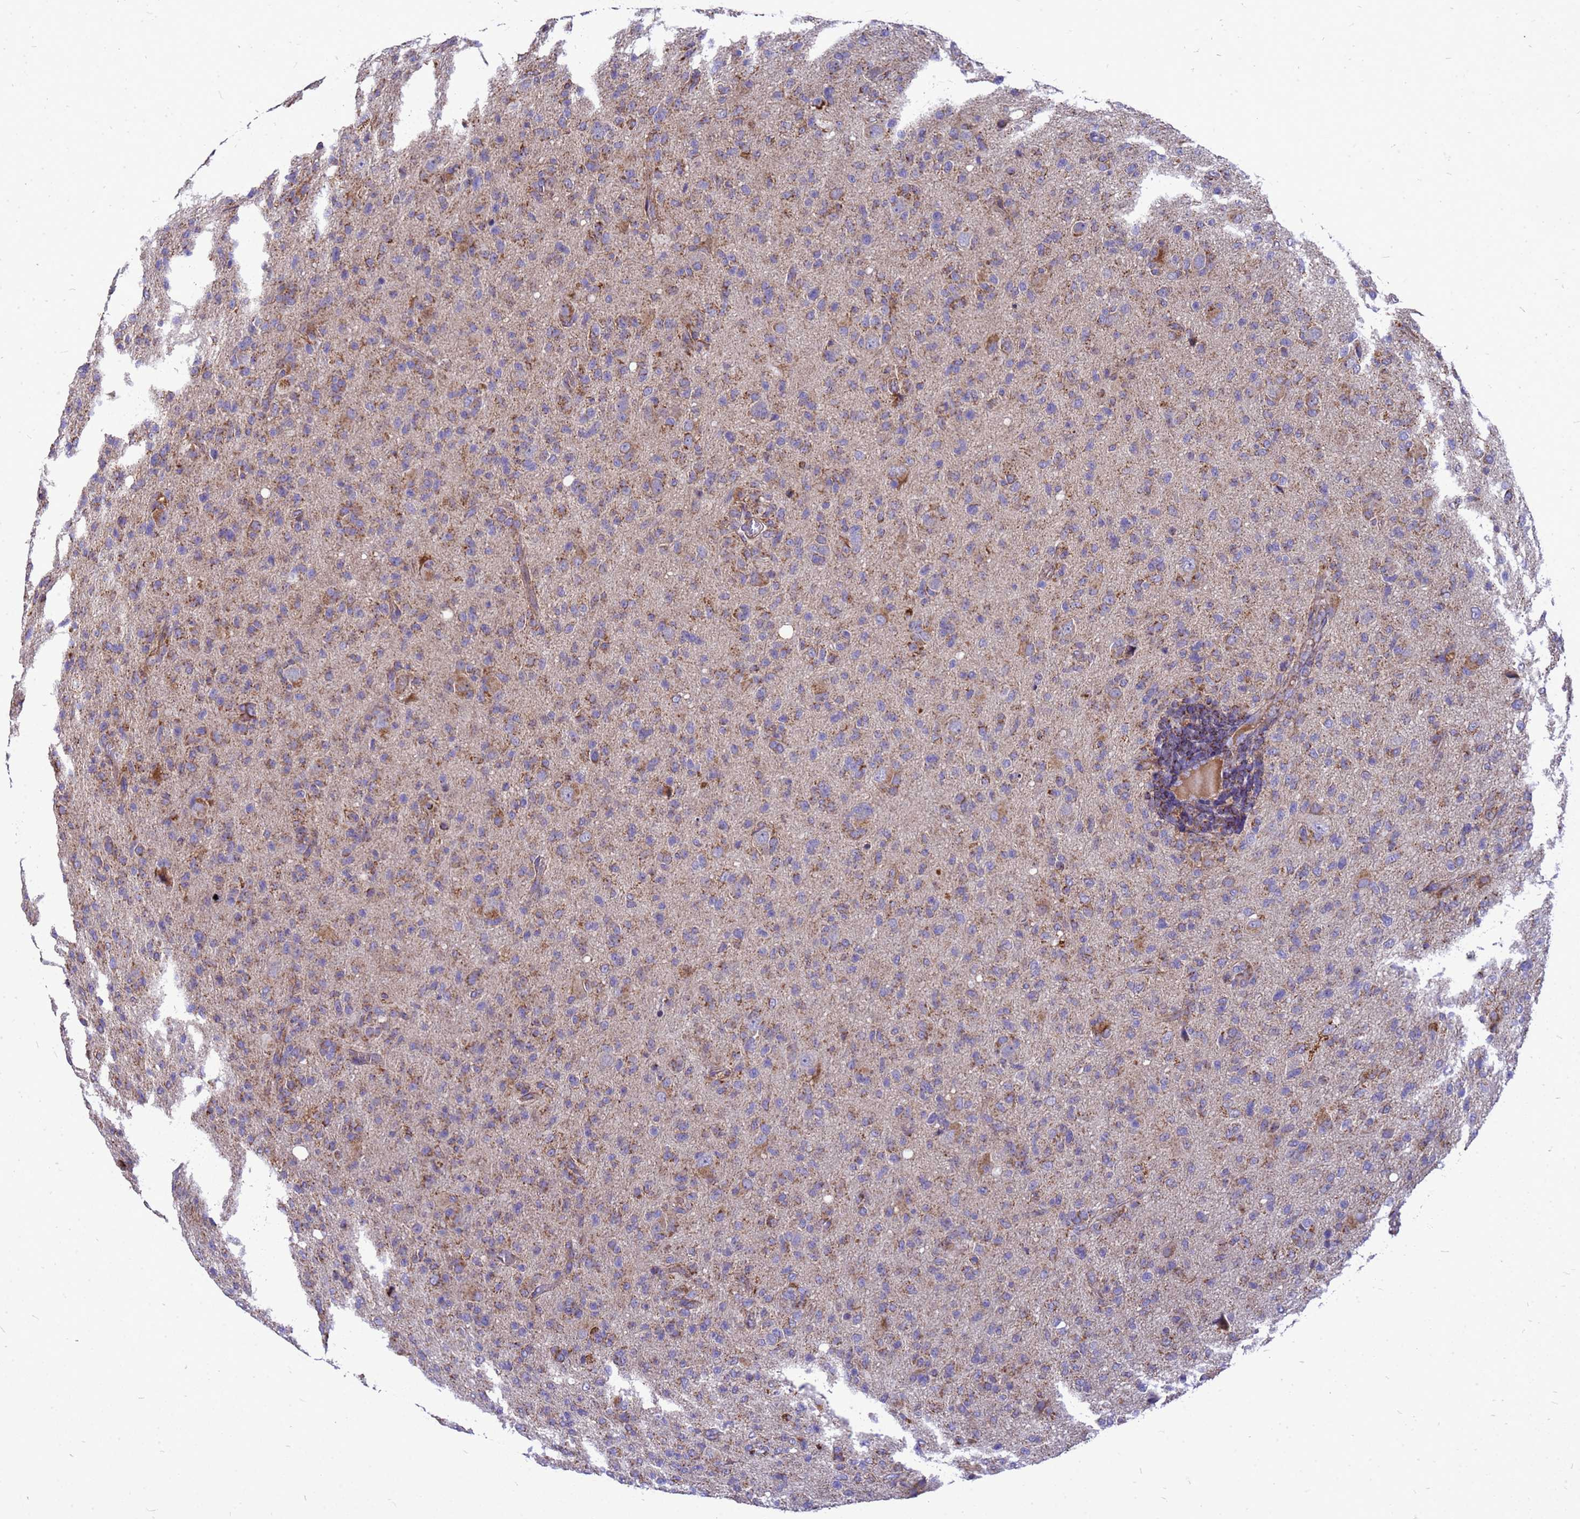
{"staining": {"intensity": "weak", "quantity": "25%-75%", "location": "cytoplasmic/membranous"}, "tissue": "glioma", "cell_type": "Tumor cells", "image_type": "cancer", "snomed": [{"axis": "morphology", "description": "Glioma, malignant, High grade"}, {"axis": "topography", "description": "Brain"}], "caption": "Glioma tissue exhibits weak cytoplasmic/membranous staining in approximately 25%-75% of tumor cells", "gene": "CMC4", "patient": {"sex": "female", "age": 57}}